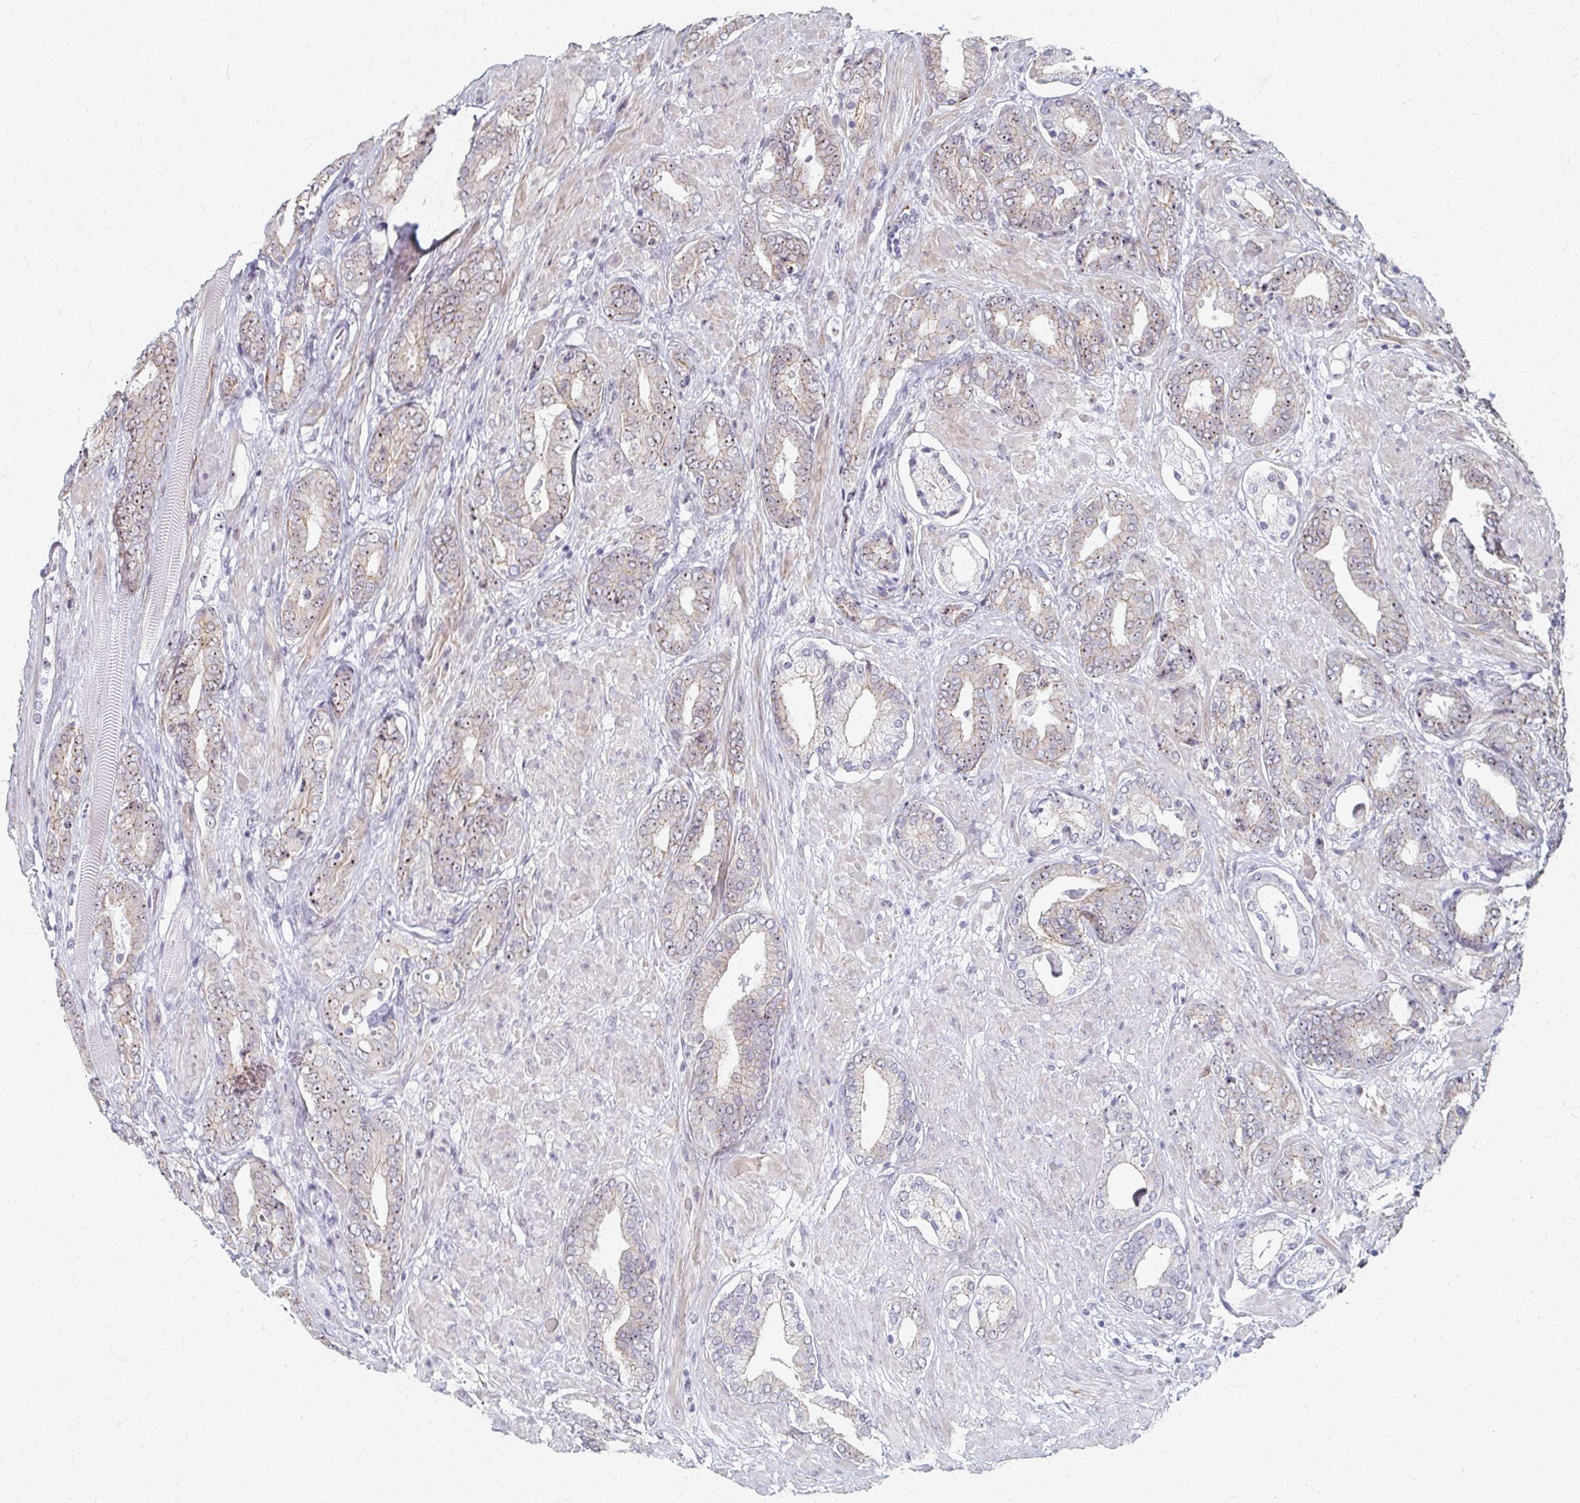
{"staining": {"intensity": "weak", "quantity": "25%-75%", "location": "cytoplasmic/membranous,nuclear"}, "tissue": "prostate cancer", "cell_type": "Tumor cells", "image_type": "cancer", "snomed": [{"axis": "morphology", "description": "Adenocarcinoma, High grade"}, {"axis": "topography", "description": "Prostate"}], "caption": "The micrograph shows a brown stain indicating the presence of a protein in the cytoplasmic/membranous and nuclear of tumor cells in adenocarcinoma (high-grade) (prostate).", "gene": "PES1", "patient": {"sex": "male", "age": 56}}